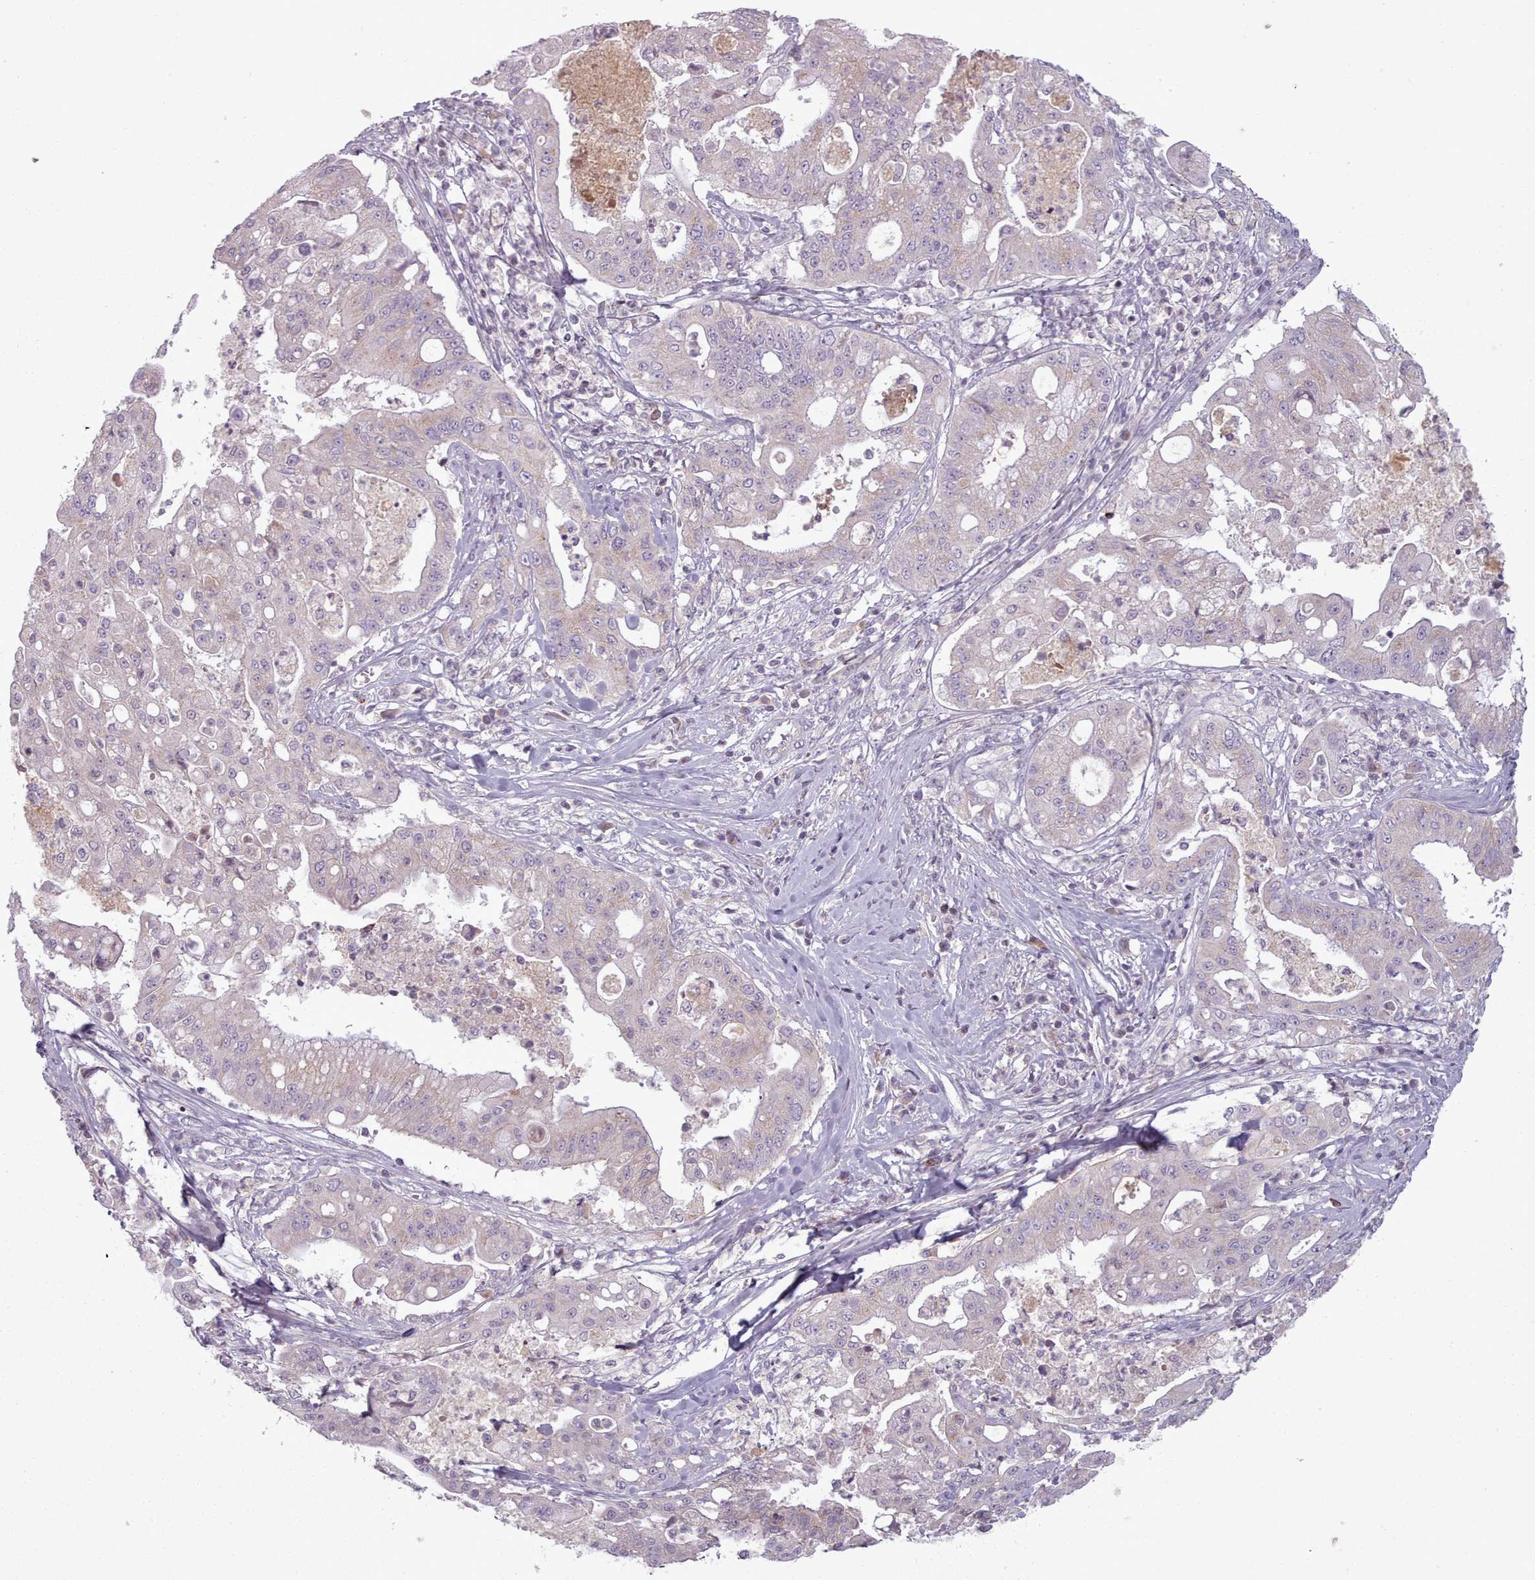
{"staining": {"intensity": "negative", "quantity": "none", "location": "none"}, "tissue": "ovarian cancer", "cell_type": "Tumor cells", "image_type": "cancer", "snomed": [{"axis": "morphology", "description": "Cystadenocarcinoma, mucinous, NOS"}, {"axis": "topography", "description": "Ovary"}], "caption": "This is an immunohistochemistry (IHC) histopathology image of human mucinous cystadenocarcinoma (ovarian). There is no positivity in tumor cells.", "gene": "LAPTM5", "patient": {"sex": "female", "age": 70}}